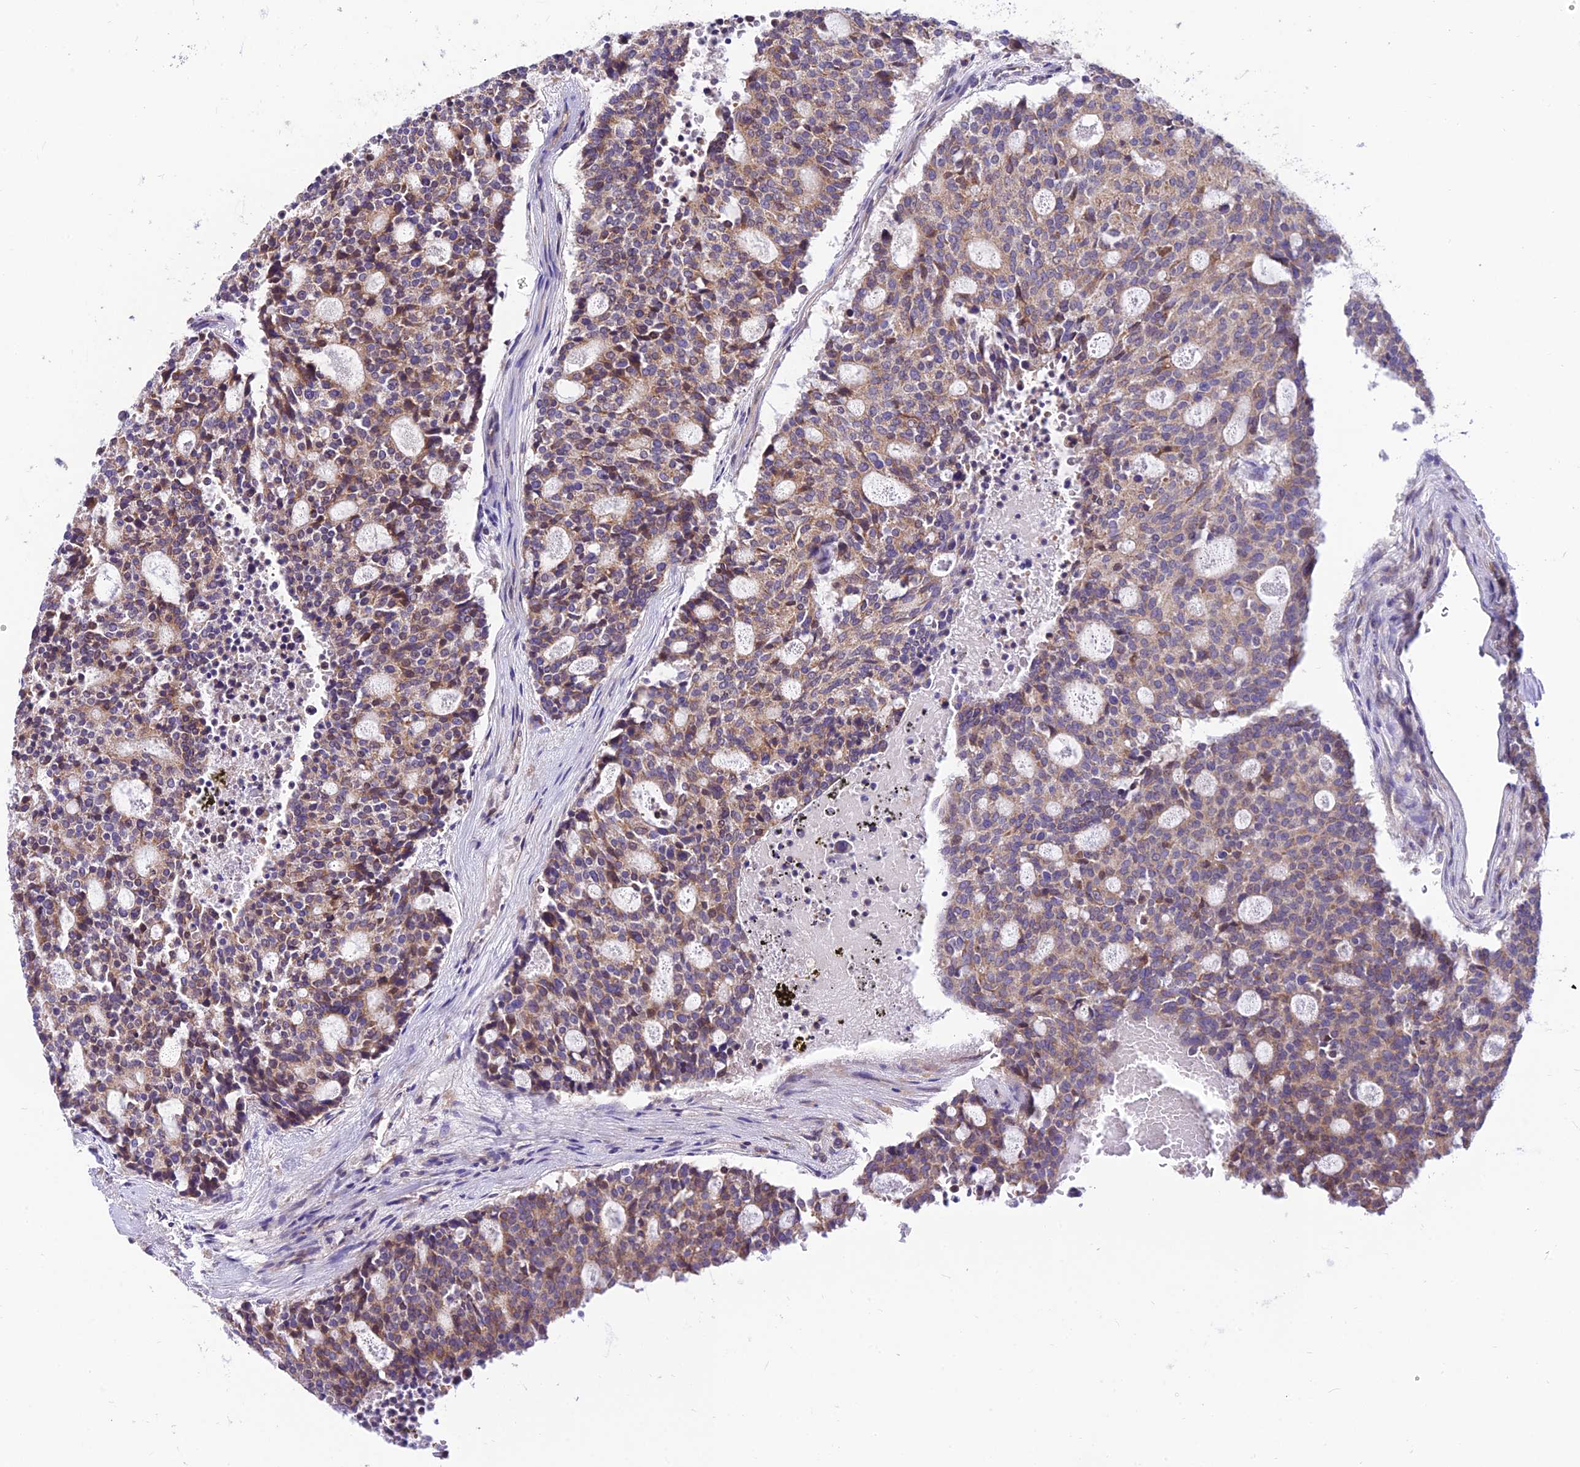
{"staining": {"intensity": "weak", "quantity": ">75%", "location": "cytoplasmic/membranous"}, "tissue": "carcinoid", "cell_type": "Tumor cells", "image_type": "cancer", "snomed": [{"axis": "morphology", "description": "Carcinoid, malignant, NOS"}, {"axis": "topography", "description": "Pancreas"}], "caption": "Human carcinoid stained with a brown dye reveals weak cytoplasmic/membranous positive expression in about >75% of tumor cells.", "gene": "C6orf132", "patient": {"sex": "female", "age": 54}}